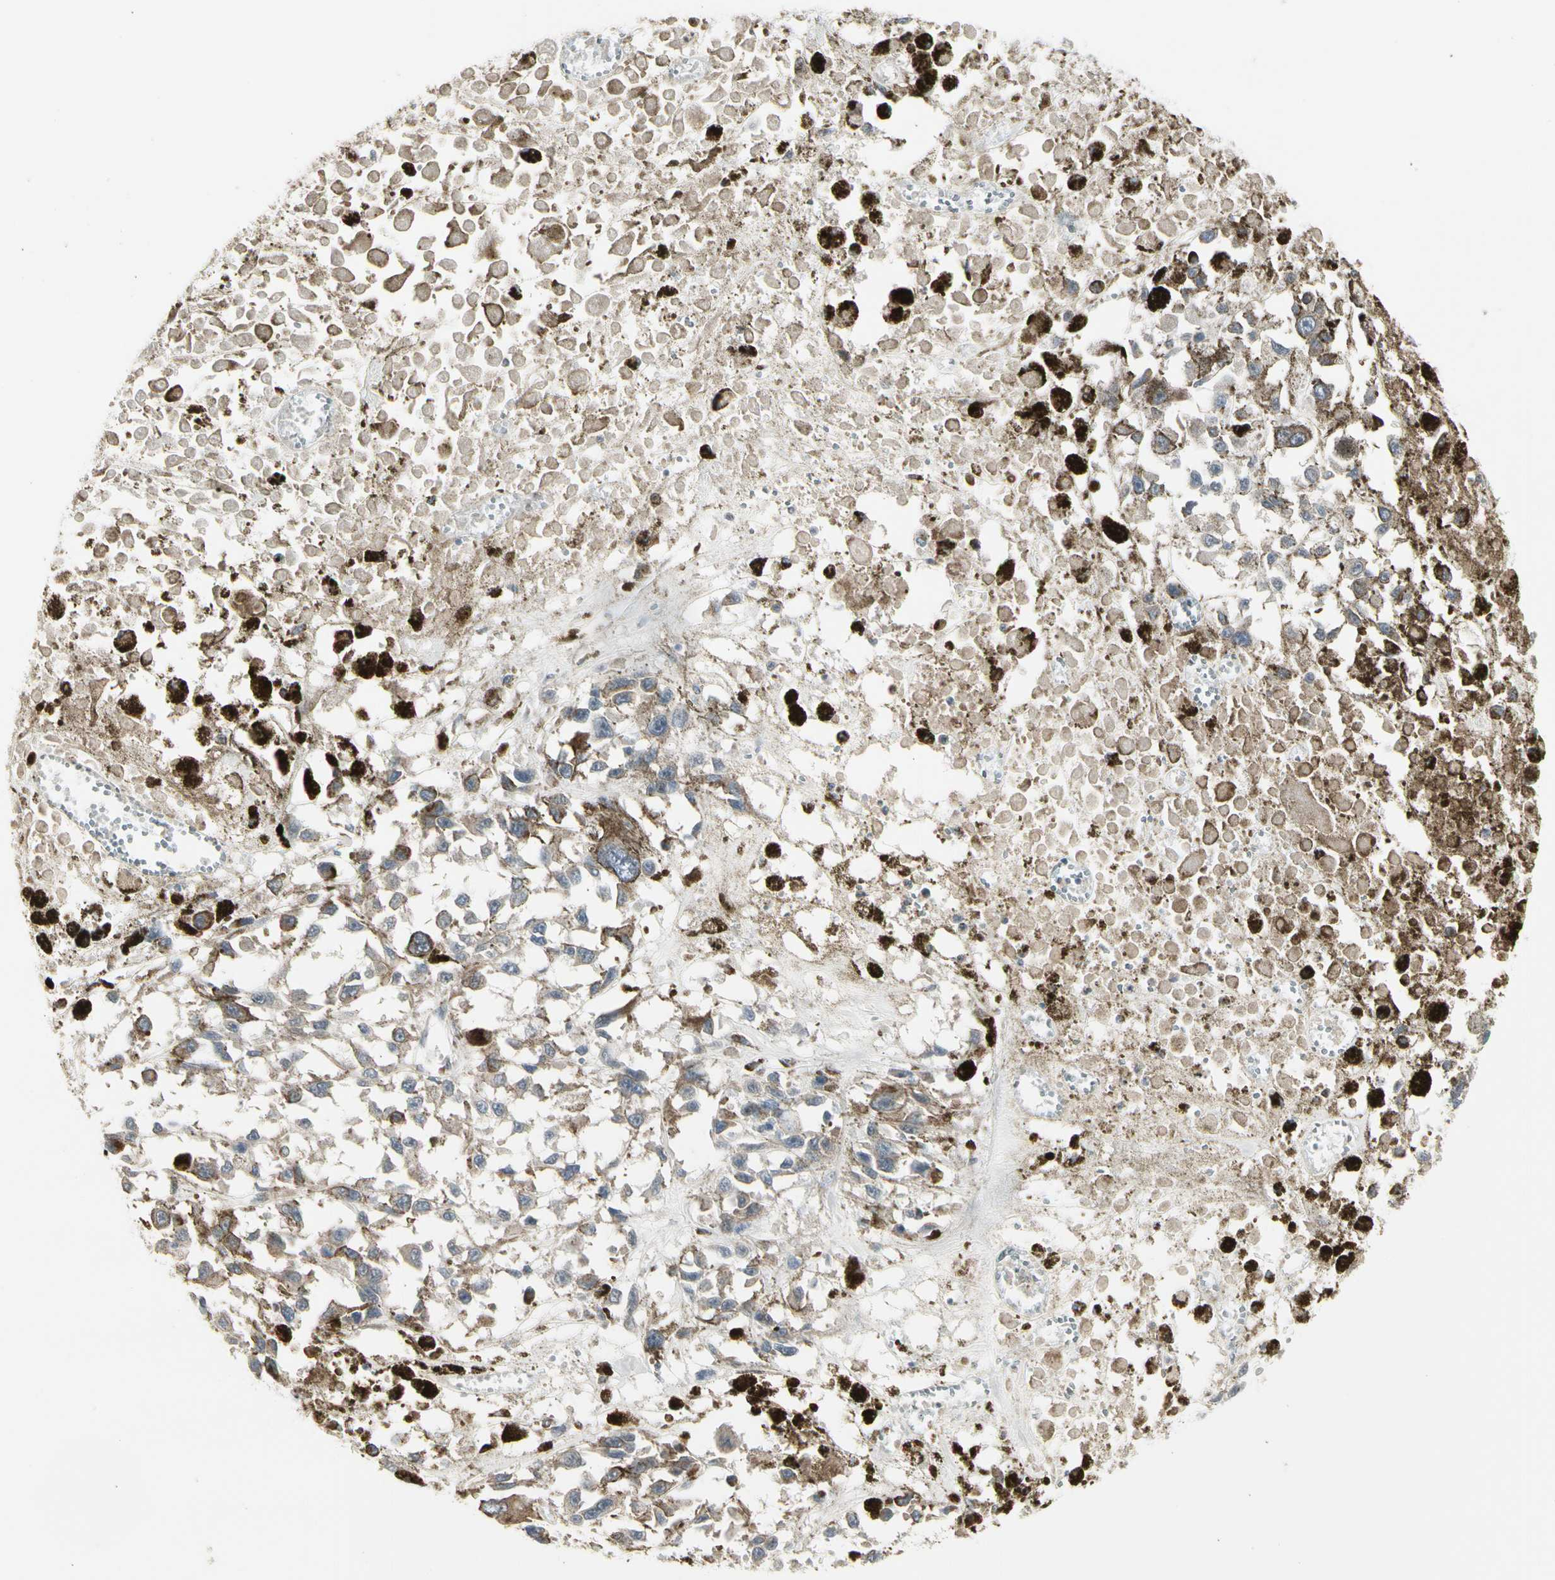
{"staining": {"intensity": "weak", "quantity": "25%-75%", "location": "cytoplasmic/membranous"}, "tissue": "melanoma", "cell_type": "Tumor cells", "image_type": "cancer", "snomed": [{"axis": "morphology", "description": "Malignant melanoma, Metastatic site"}, {"axis": "topography", "description": "Lymph node"}], "caption": "A photomicrograph of malignant melanoma (metastatic site) stained for a protein shows weak cytoplasmic/membranous brown staining in tumor cells.", "gene": "GRN", "patient": {"sex": "male", "age": 59}}